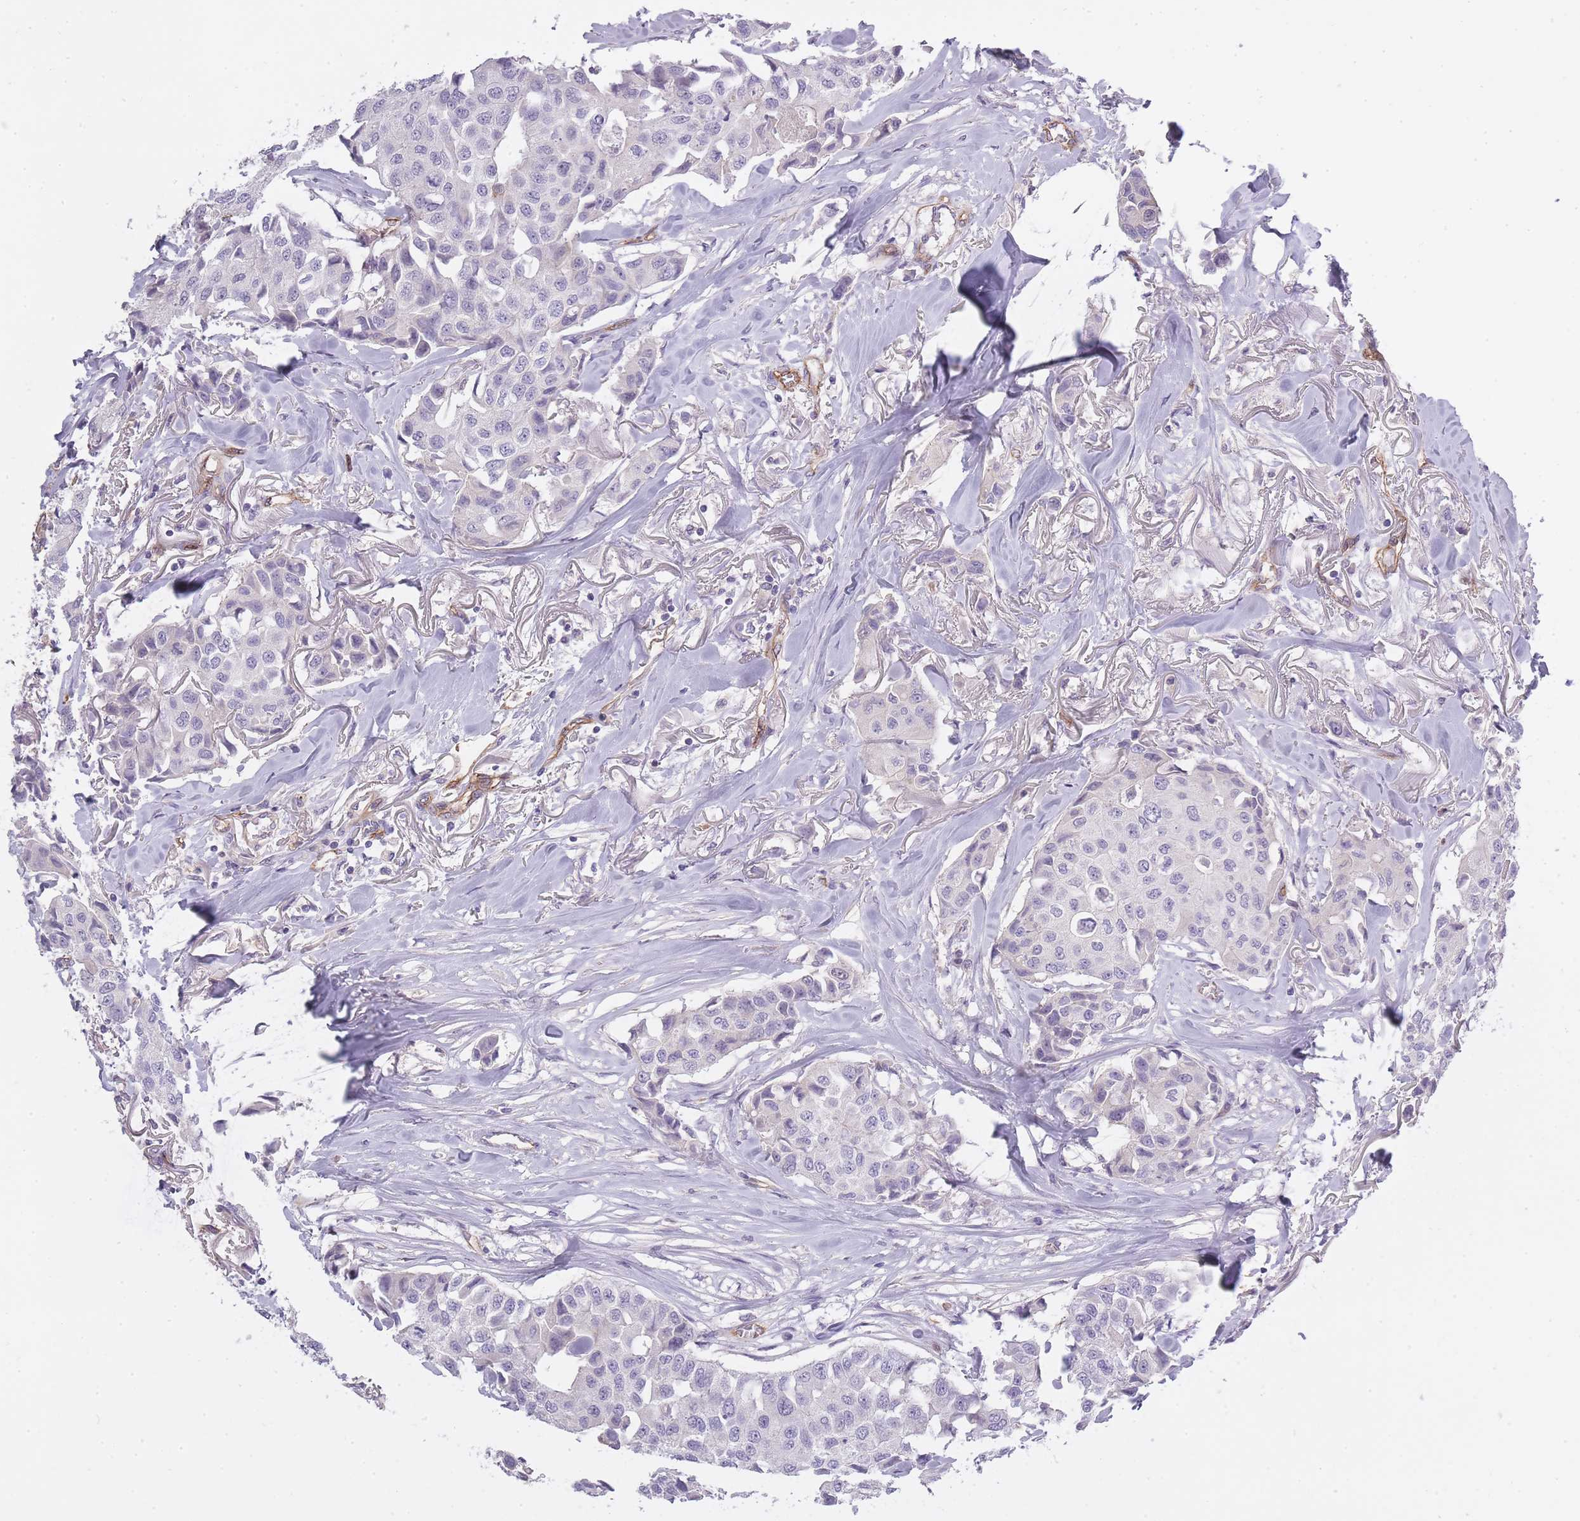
{"staining": {"intensity": "negative", "quantity": "none", "location": "none"}, "tissue": "breast cancer", "cell_type": "Tumor cells", "image_type": "cancer", "snomed": [{"axis": "morphology", "description": "Duct carcinoma"}, {"axis": "topography", "description": "Breast"}], "caption": "This is a image of IHC staining of infiltrating ductal carcinoma (breast), which shows no expression in tumor cells.", "gene": "SLC8A2", "patient": {"sex": "female", "age": 80}}